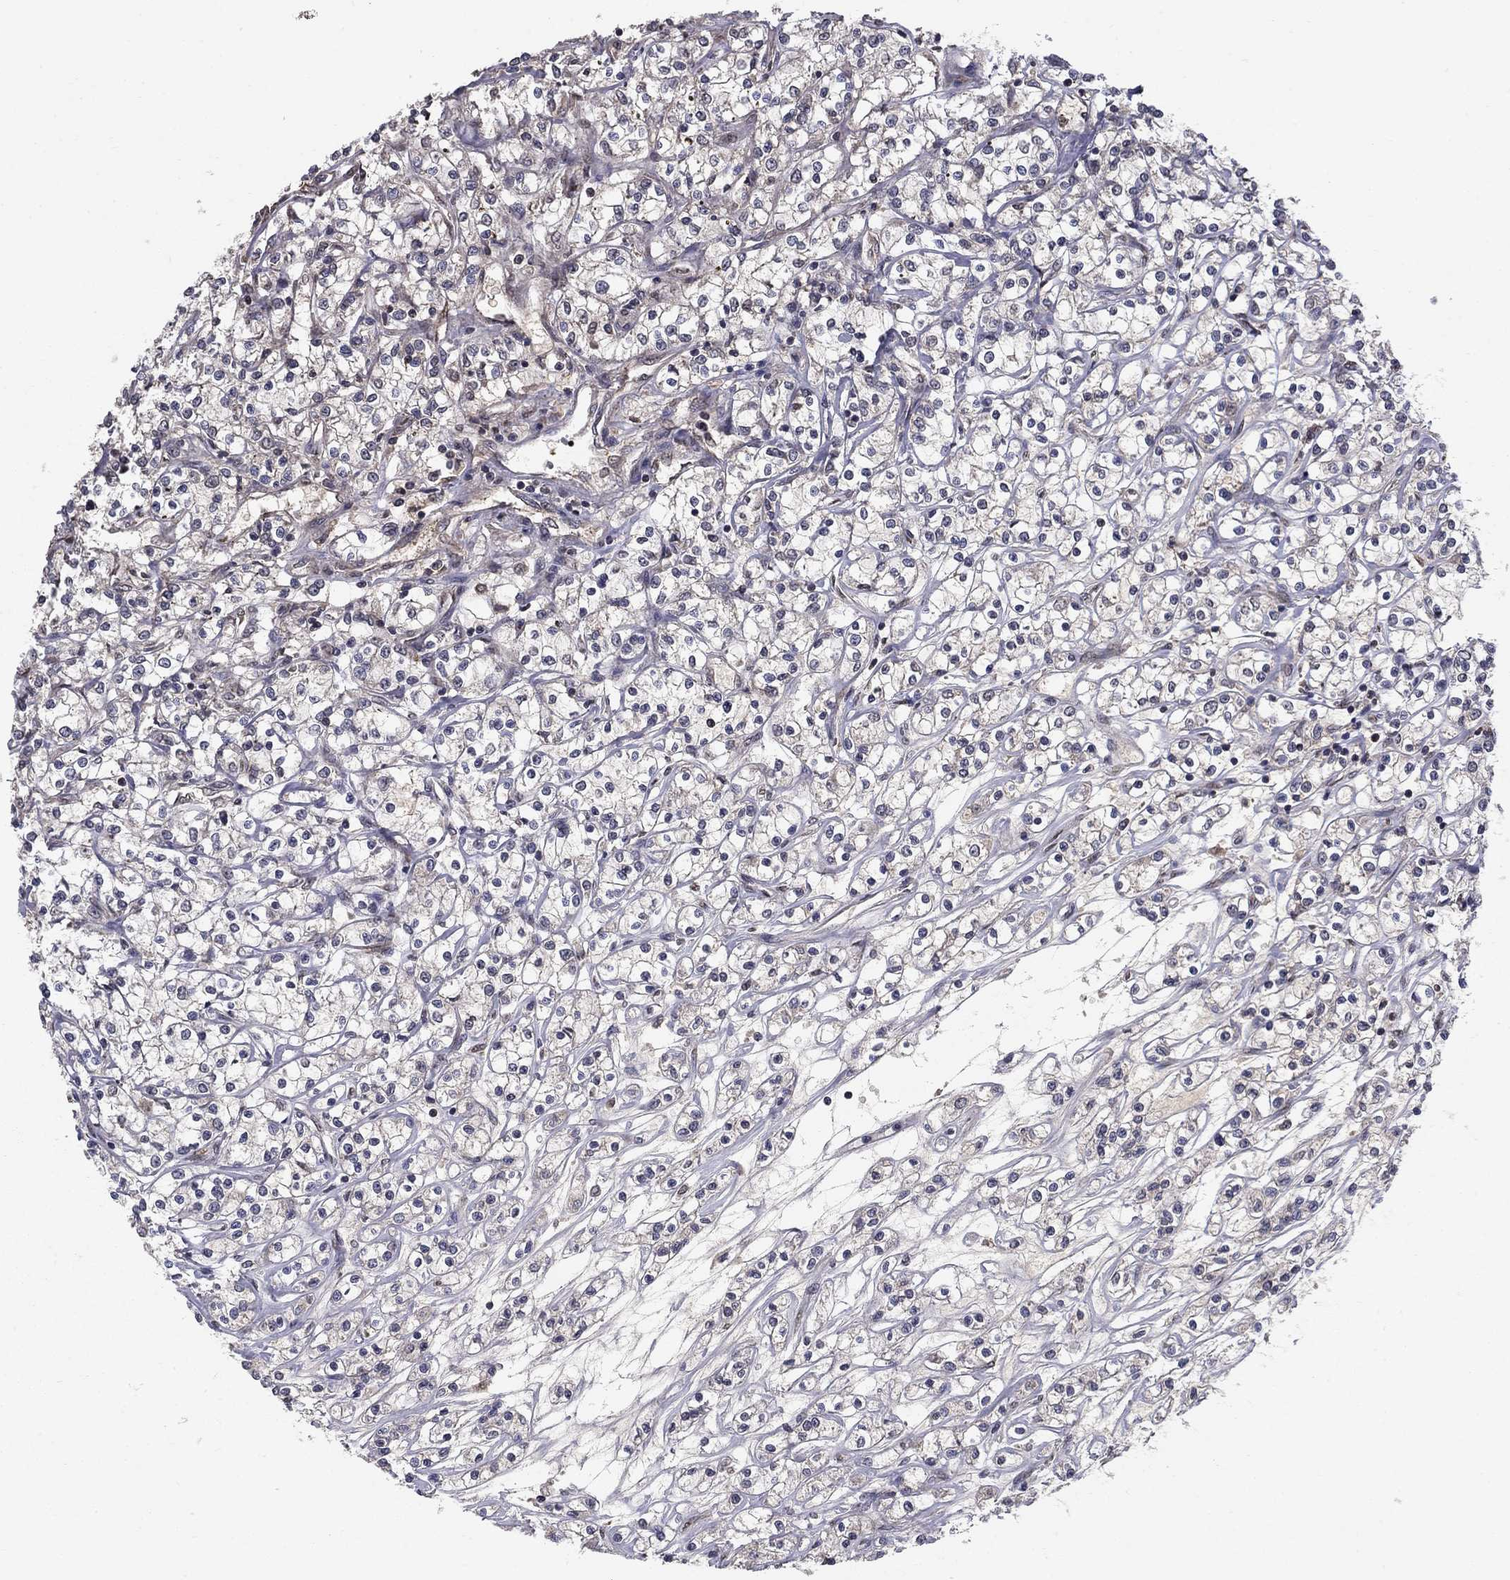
{"staining": {"intensity": "negative", "quantity": "none", "location": "none"}, "tissue": "renal cancer", "cell_type": "Tumor cells", "image_type": "cancer", "snomed": [{"axis": "morphology", "description": "Adenocarcinoma, NOS"}, {"axis": "topography", "description": "Kidney"}], "caption": "Tumor cells are negative for brown protein staining in renal cancer (adenocarcinoma). (Stains: DAB (3,3'-diaminobenzidine) immunohistochemistry with hematoxylin counter stain, Microscopy: brightfield microscopy at high magnification).", "gene": "SLC2A13", "patient": {"sex": "female", "age": 59}}